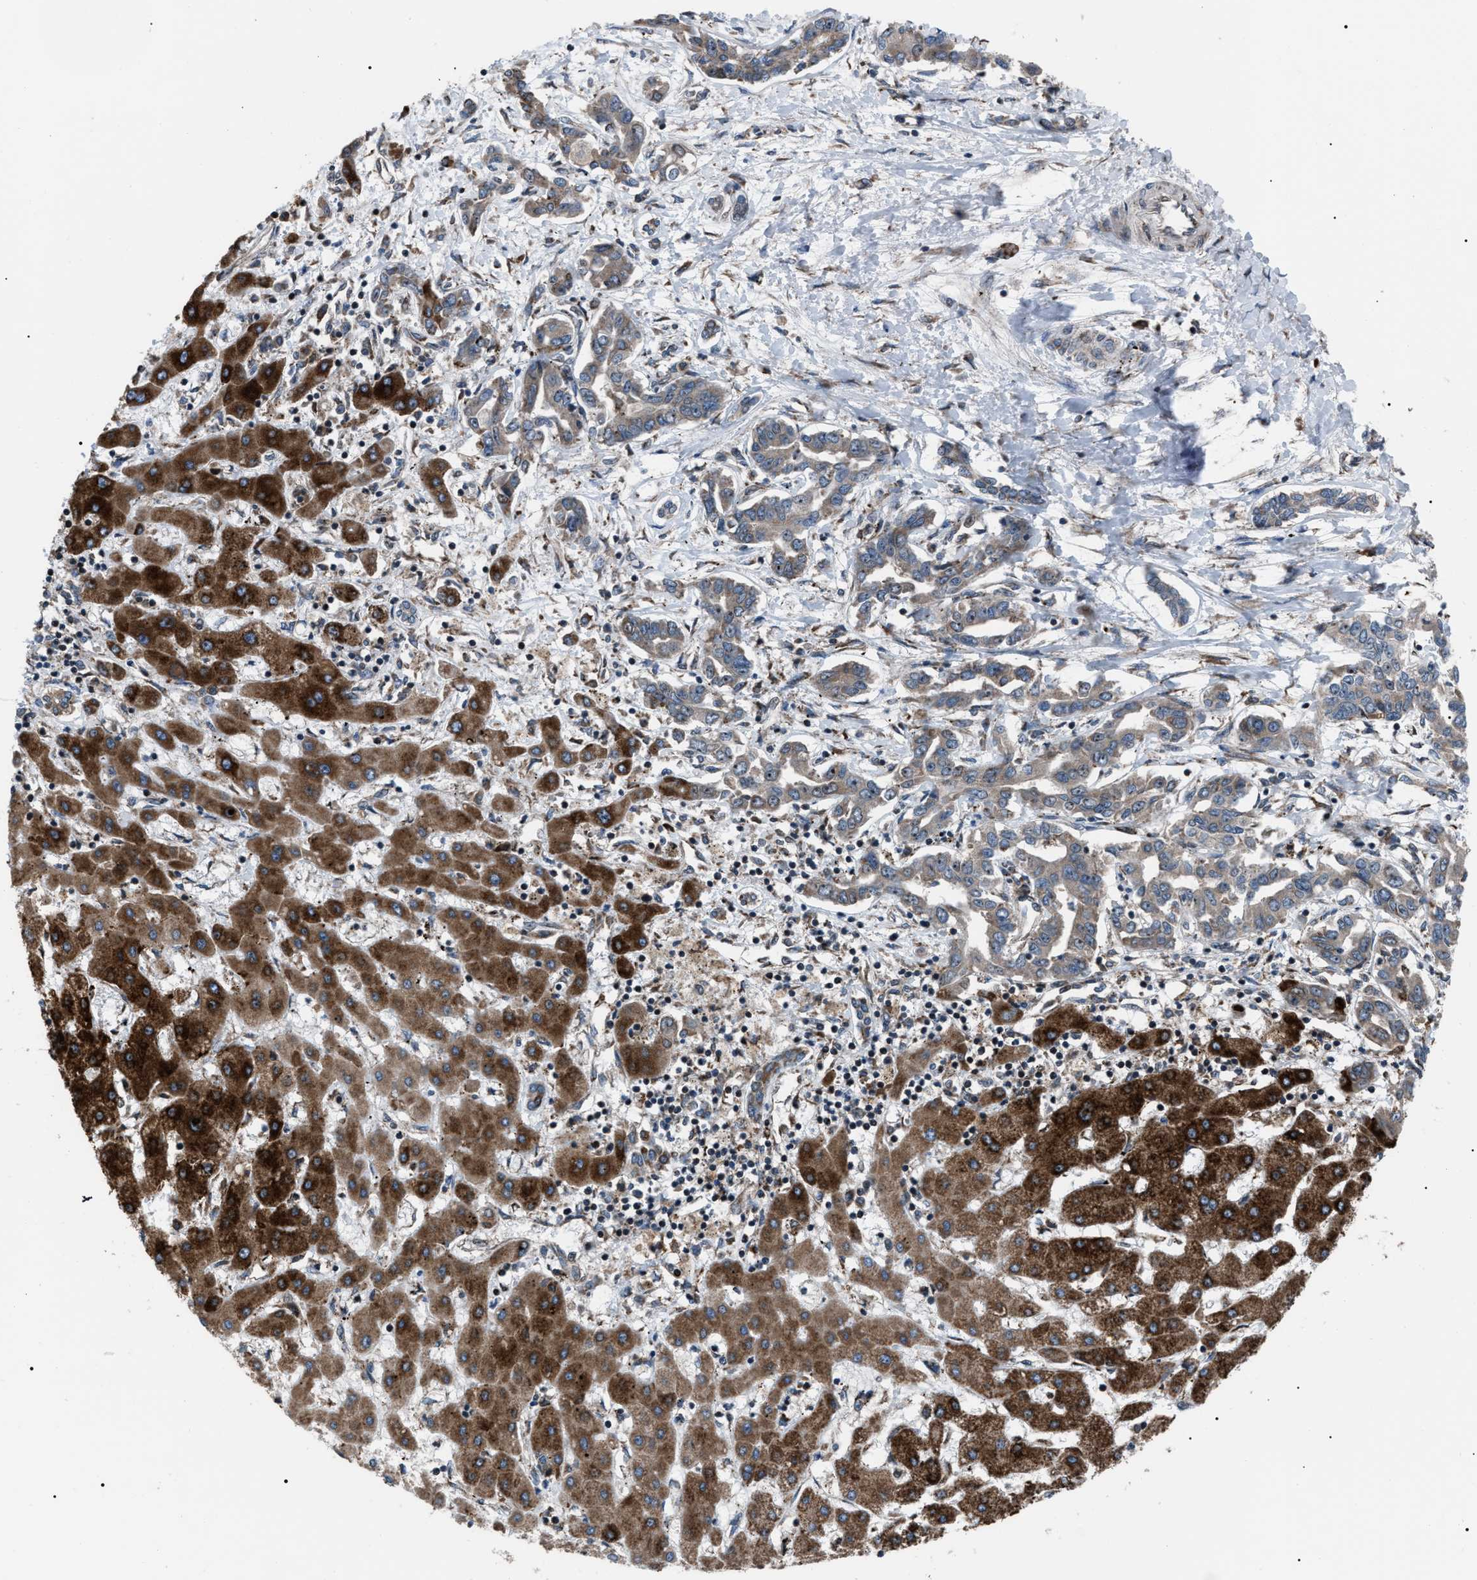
{"staining": {"intensity": "moderate", "quantity": ">75%", "location": "cytoplasmic/membranous"}, "tissue": "liver cancer", "cell_type": "Tumor cells", "image_type": "cancer", "snomed": [{"axis": "morphology", "description": "Cholangiocarcinoma"}, {"axis": "topography", "description": "Liver"}], "caption": "Protein staining of cholangiocarcinoma (liver) tissue reveals moderate cytoplasmic/membranous expression in approximately >75% of tumor cells. The protein is shown in brown color, while the nuclei are stained blue.", "gene": "AGO2", "patient": {"sex": "male", "age": 59}}